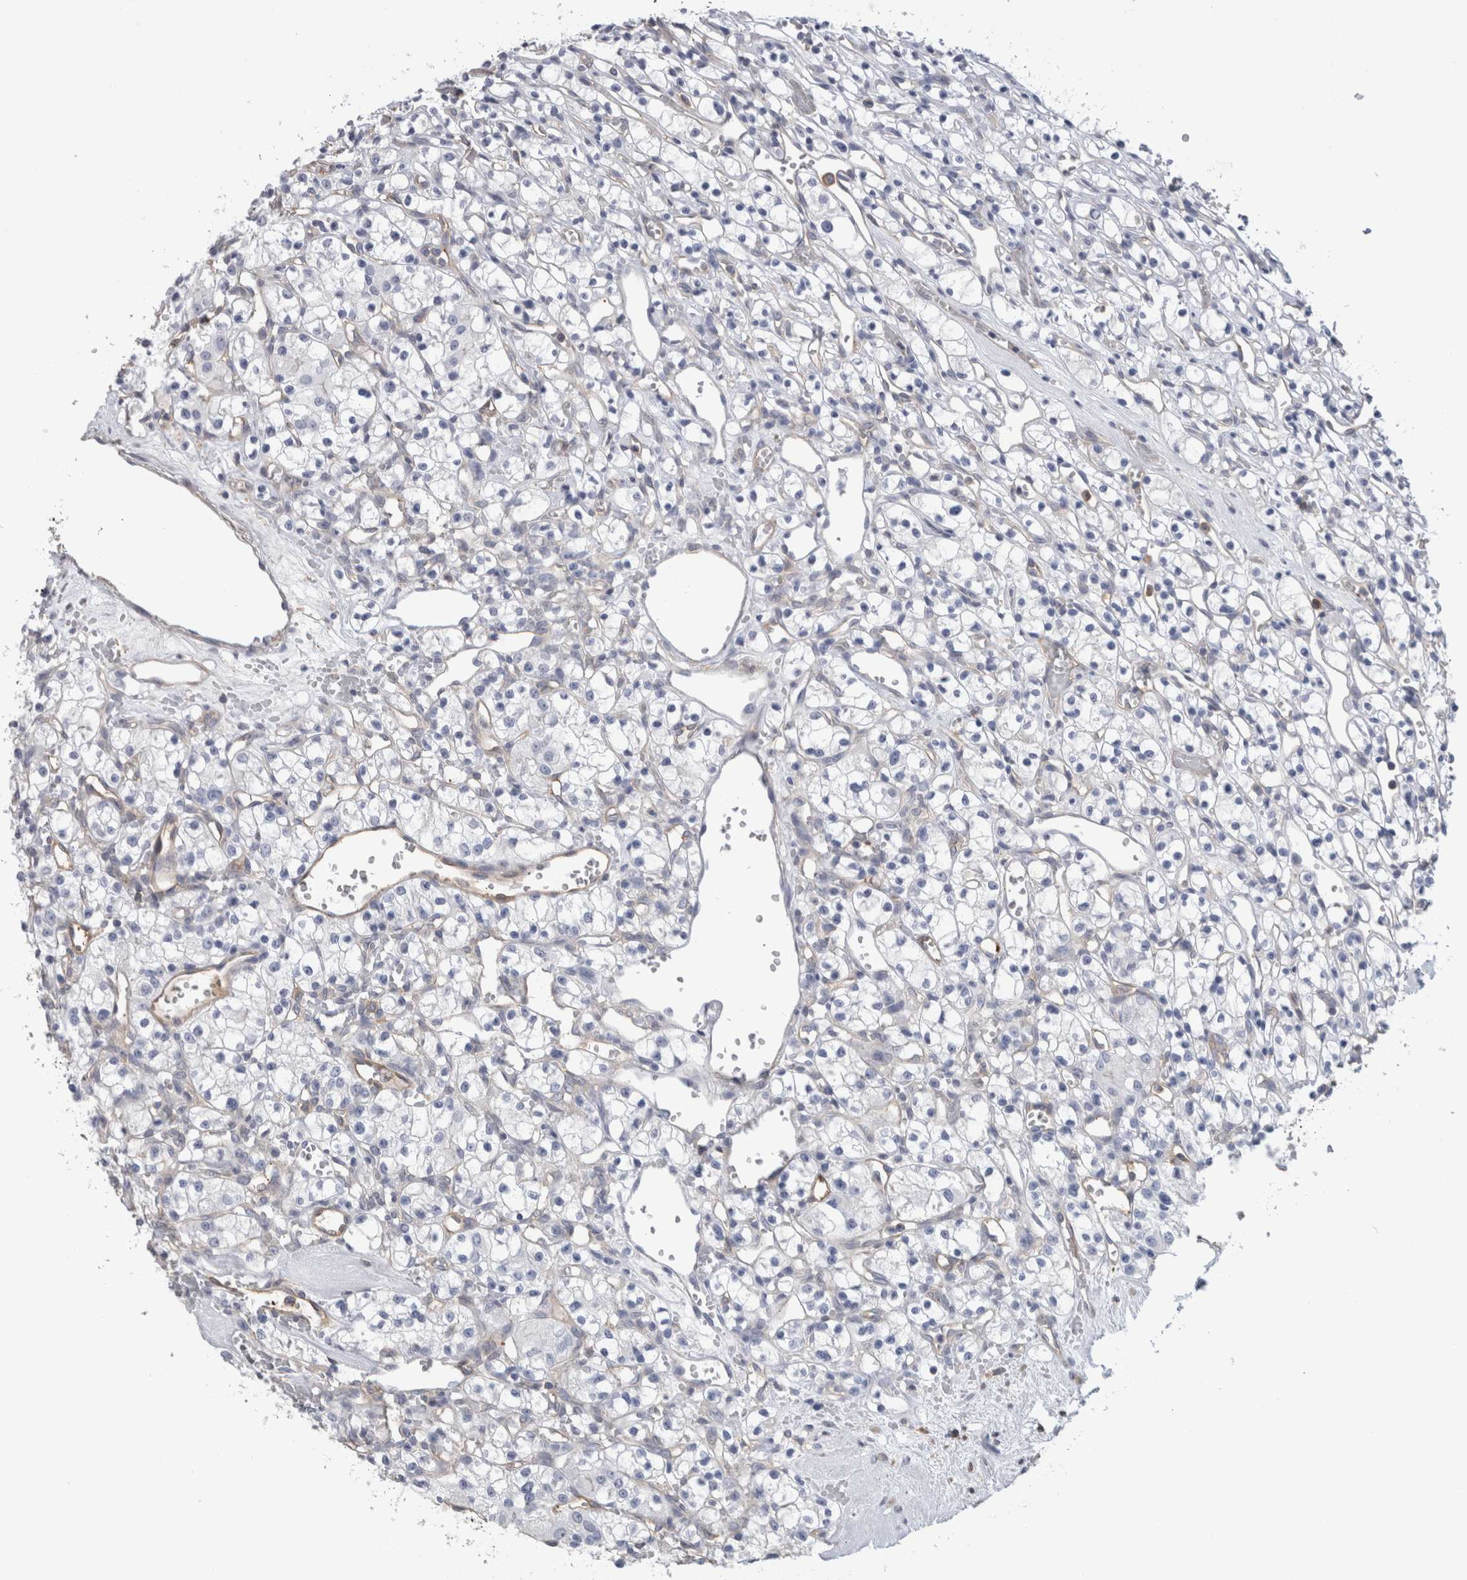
{"staining": {"intensity": "negative", "quantity": "none", "location": "none"}, "tissue": "renal cancer", "cell_type": "Tumor cells", "image_type": "cancer", "snomed": [{"axis": "morphology", "description": "Adenocarcinoma, NOS"}, {"axis": "topography", "description": "Kidney"}], "caption": "A high-resolution histopathology image shows immunohistochemistry (IHC) staining of adenocarcinoma (renal), which exhibits no significant staining in tumor cells.", "gene": "SCRN1", "patient": {"sex": "female", "age": 59}}